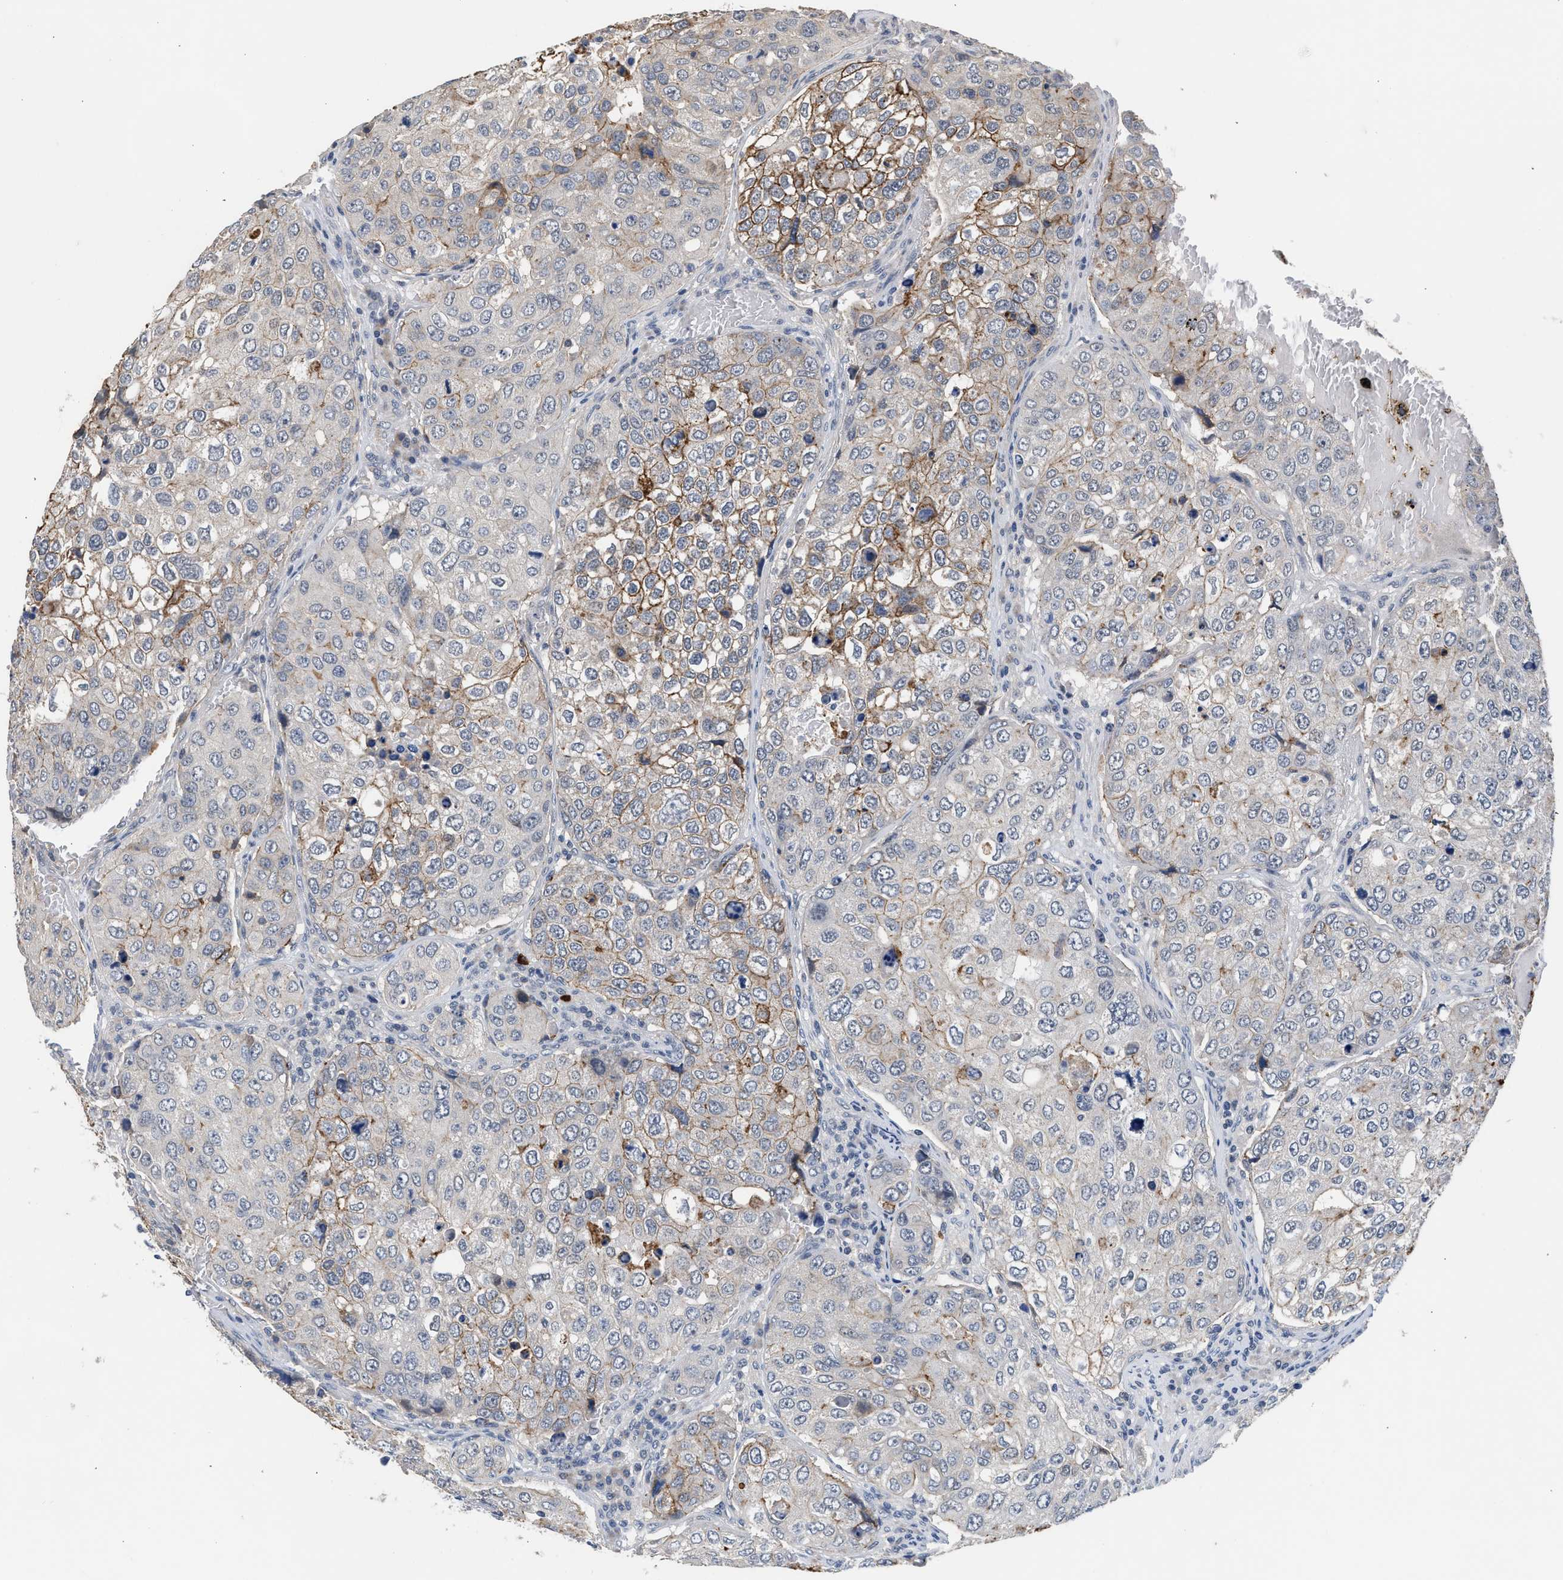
{"staining": {"intensity": "moderate", "quantity": "25%-75%", "location": "cytoplasmic/membranous"}, "tissue": "urothelial cancer", "cell_type": "Tumor cells", "image_type": "cancer", "snomed": [{"axis": "morphology", "description": "Urothelial carcinoma, High grade"}, {"axis": "topography", "description": "Lymph node"}, {"axis": "topography", "description": "Urinary bladder"}], "caption": "The immunohistochemical stain highlights moderate cytoplasmic/membranous staining in tumor cells of high-grade urothelial carcinoma tissue.", "gene": "CSF3R", "patient": {"sex": "male", "age": 51}}